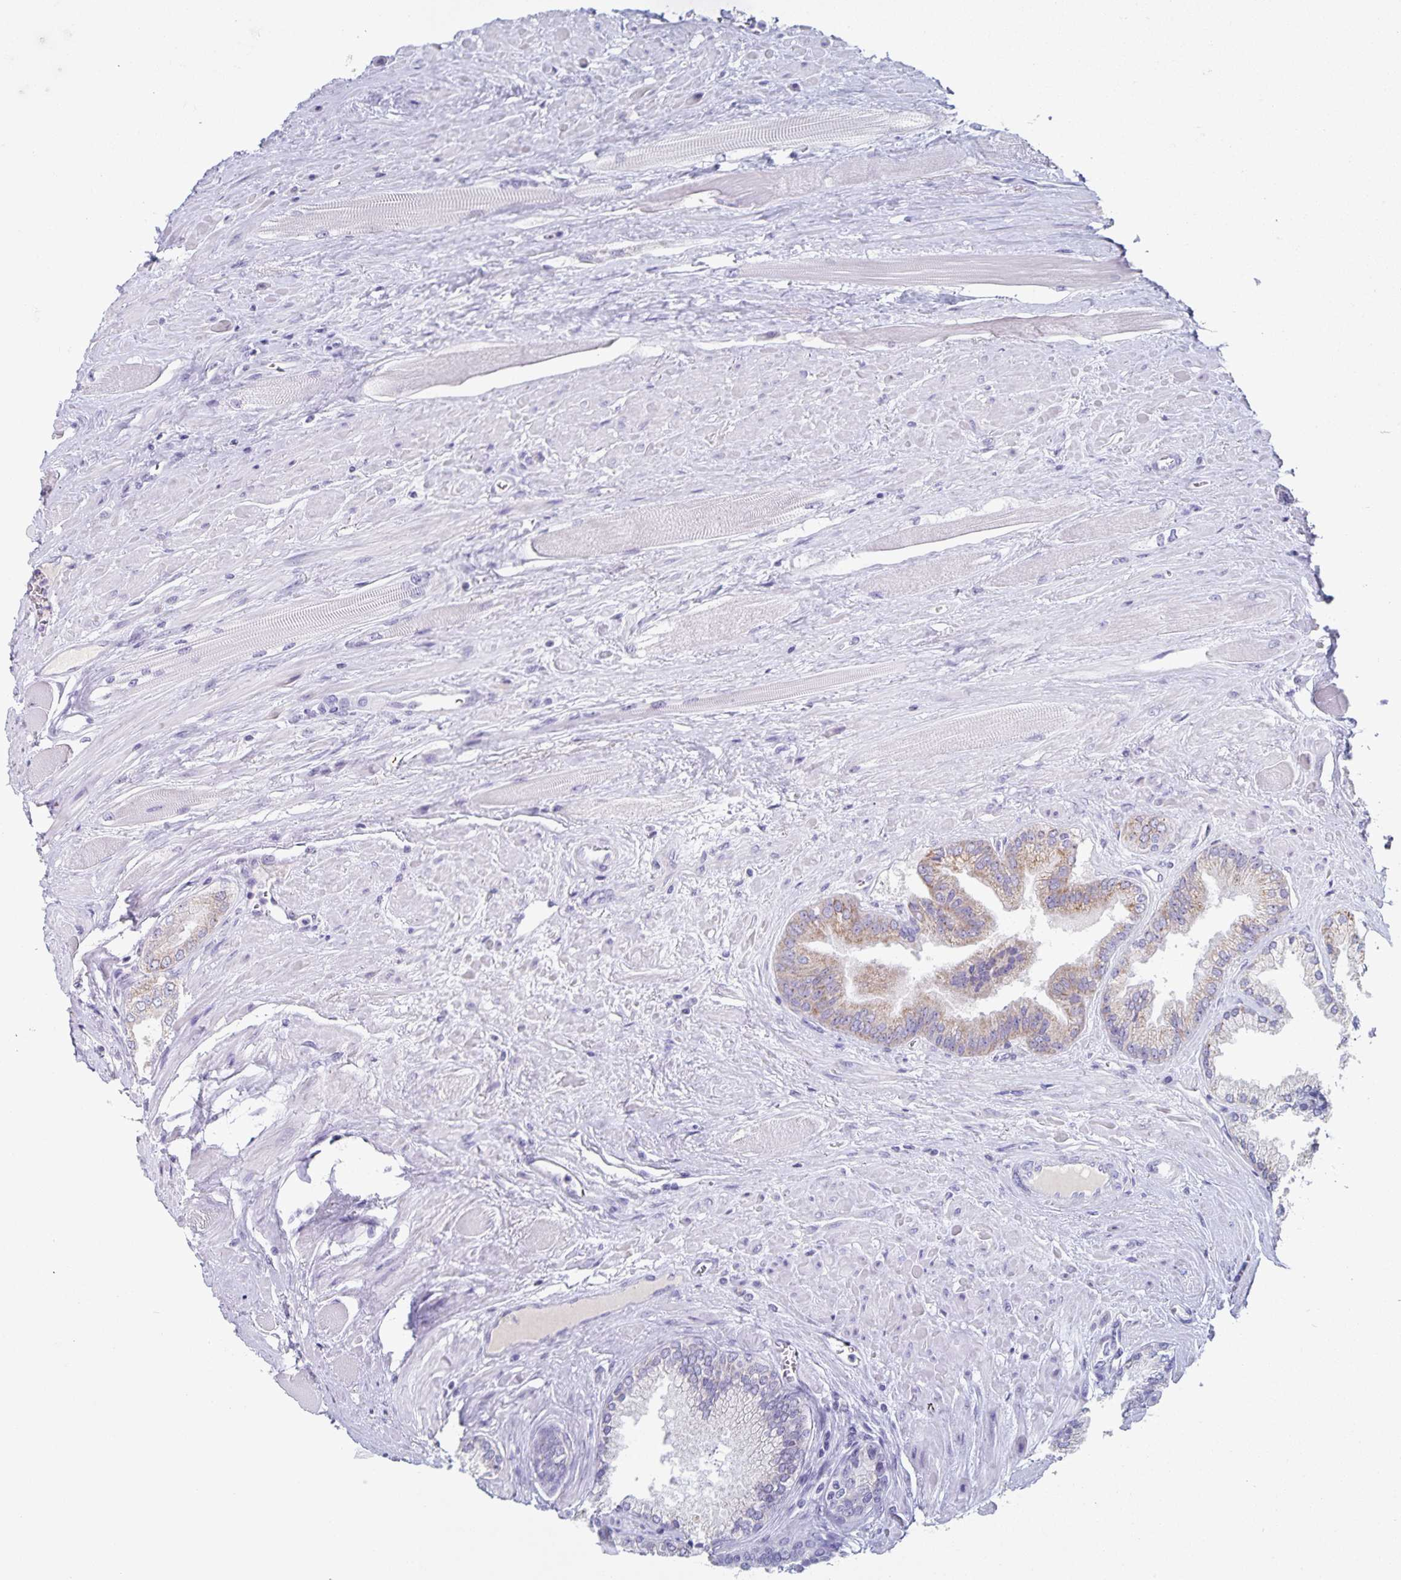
{"staining": {"intensity": "weak", "quantity": "25%-75%", "location": "cytoplasmic/membranous"}, "tissue": "prostate cancer", "cell_type": "Tumor cells", "image_type": "cancer", "snomed": [{"axis": "morphology", "description": "Adenocarcinoma, Low grade"}, {"axis": "topography", "description": "Prostate"}], "caption": "Immunohistochemistry micrograph of neoplastic tissue: prostate cancer (adenocarcinoma (low-grade)) stained using IHC displays low levels of weak protein expression localized specifically in the cytoplasmic/membranous of tumor cells, appearing as a cytoplasmic/membranous brown color.", "gene": "RPL36A", "patient": {"sex": "male", "age": 67}}